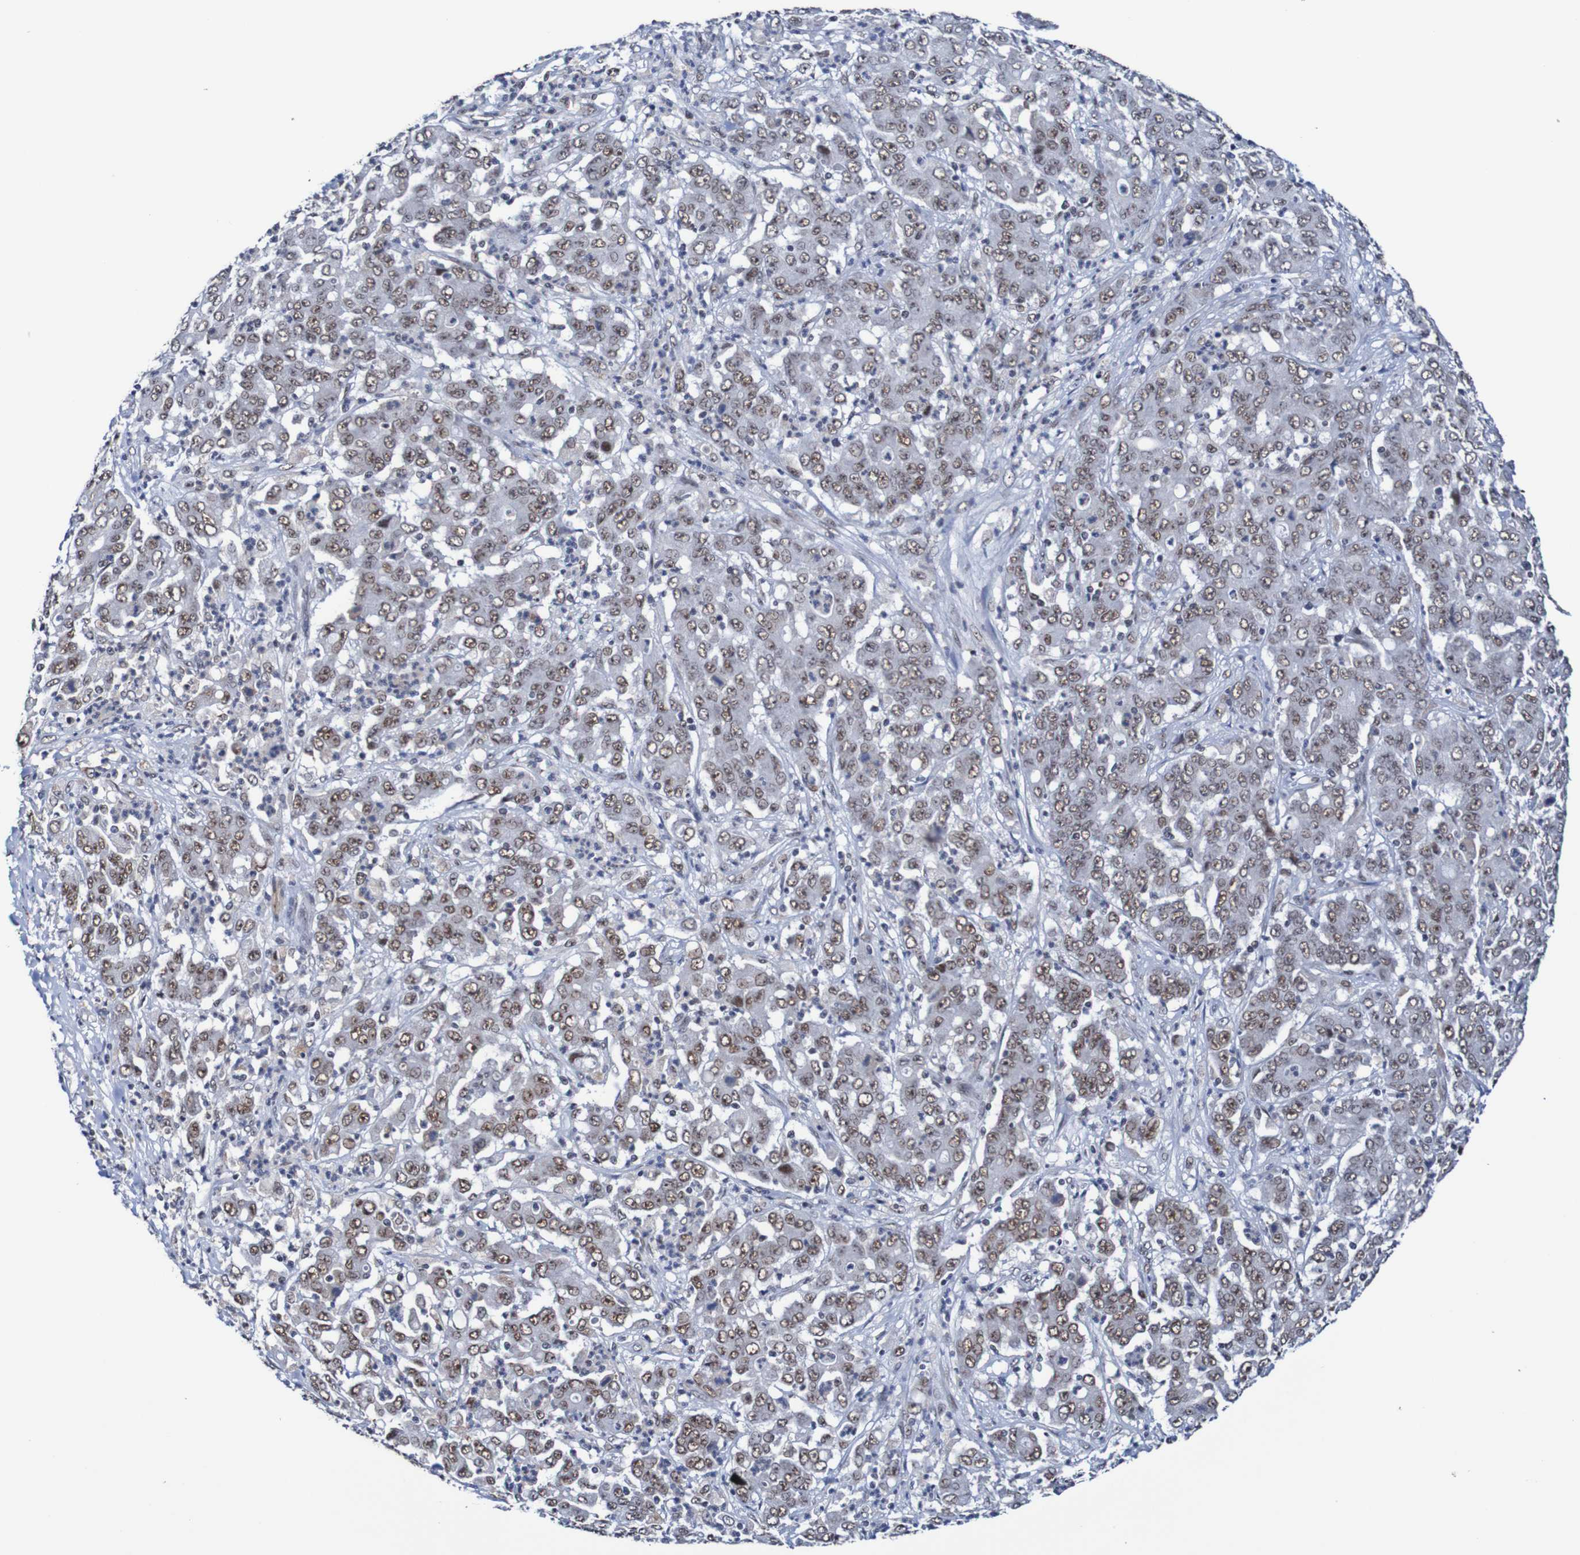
{"staining": {"intensity": "moderate", "quantity": ">75%", "location": "nuclear"}, "tissue": "stomach cancer", "cell_type": "Tumor cells", "image_type": "cancer", "snomed": [{"axis": "morphology", "description": "Adenocarcinoma, NOS"}, {"axis": "topography", "description": "Stomach, lower"}], "caption": "Immunohistochemistry of human stomach cancer (adenocarcinoma) reveals medium levels of moderate nuclear expression in approximately >75% of tumor cells.", "gene": "CDC5L", "patient": {"sex": "female", "age": 71}}